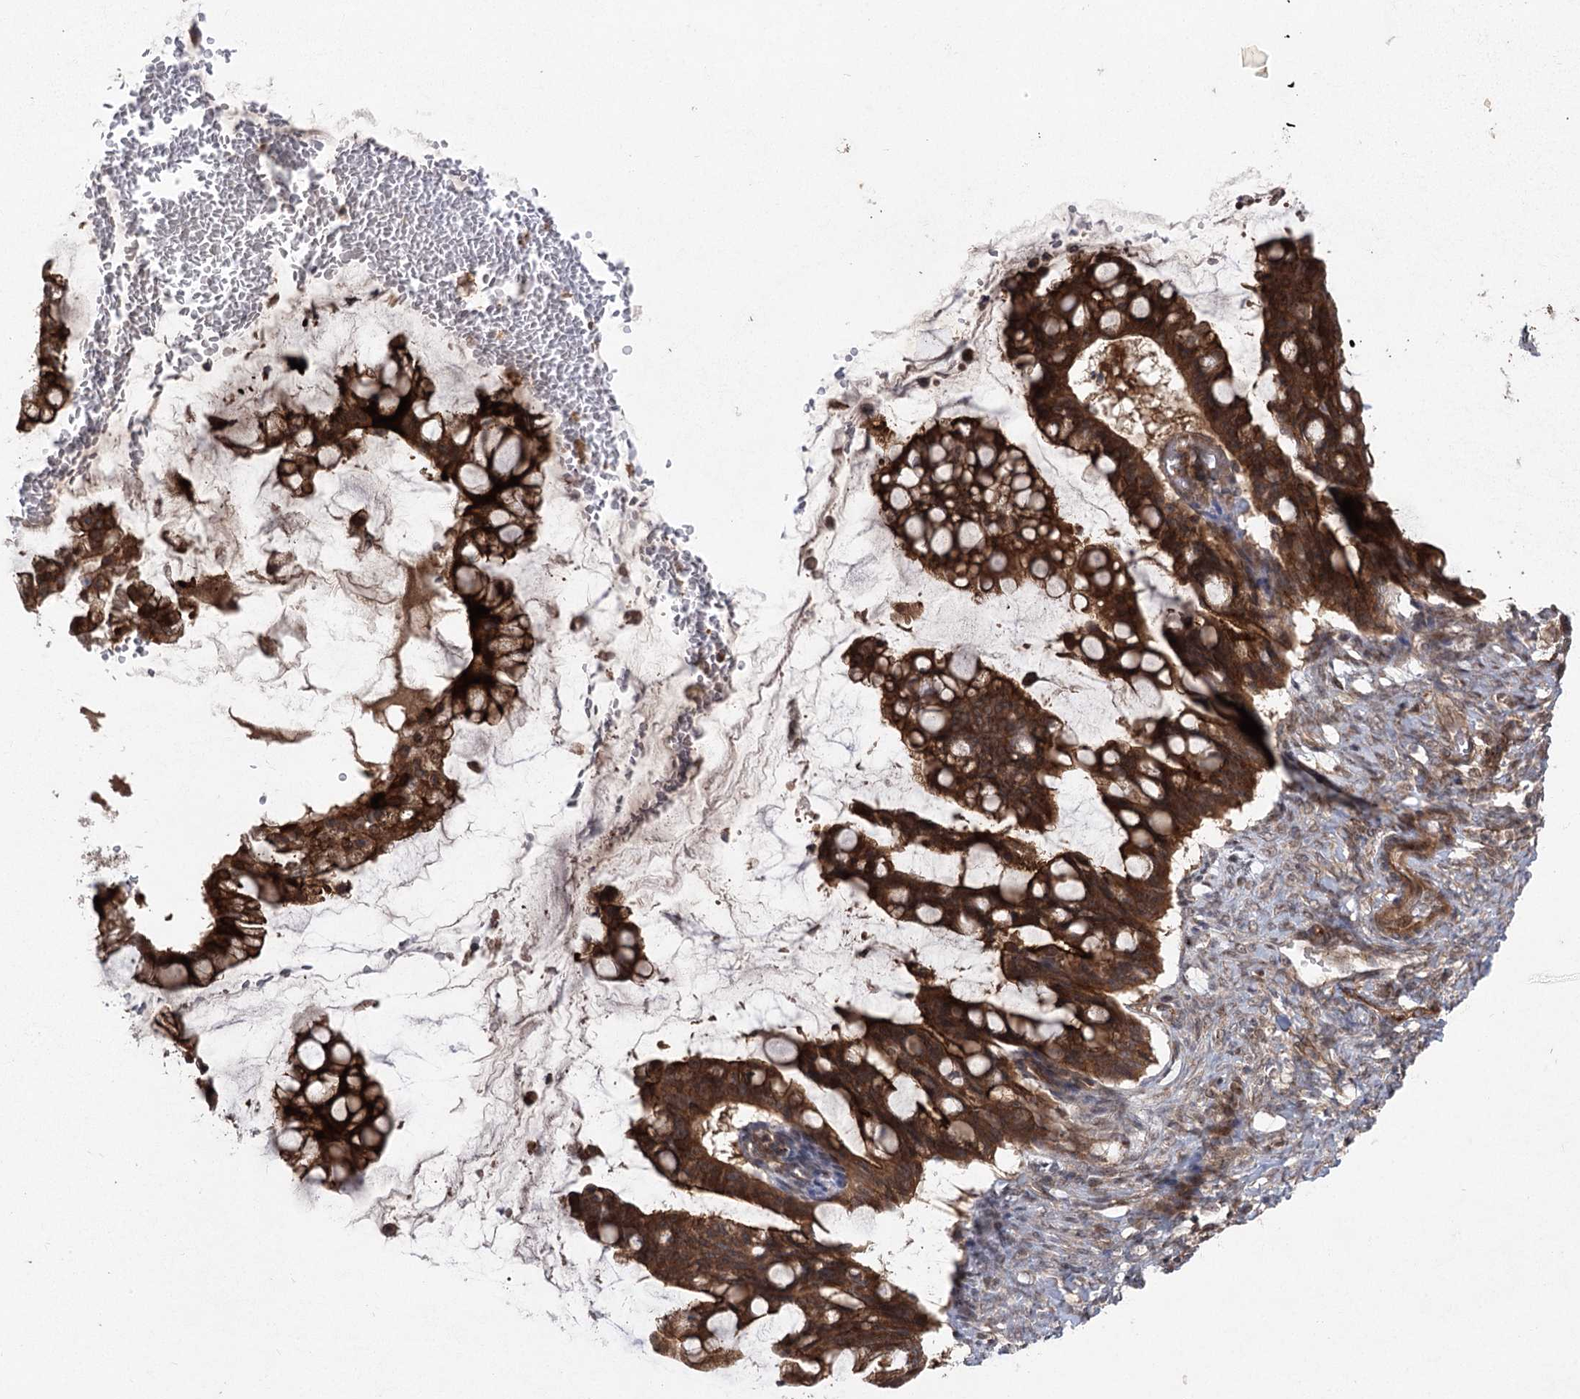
{"staining": {"intensity": "strong", "quantity": ">75%", "location": "cytoplasmic/membranous"}, "tissue": "ovarian cancer", "cell_type": "Tumor cells", "image_type": "cancer", "snomed": [{"axis": "morphology", "description": "Cystadenocarcinoma, mucinous, NOS"}, {"axis": "topography", "description": "Ovary"}], "caption": "Human ovarian cancer (mucinous cystadenocarcinoma) stained with a protein marker exhibits strong staining in tumor cells.", "gene": "METTL24", "patient": {"sex": "female", "age": 73}}